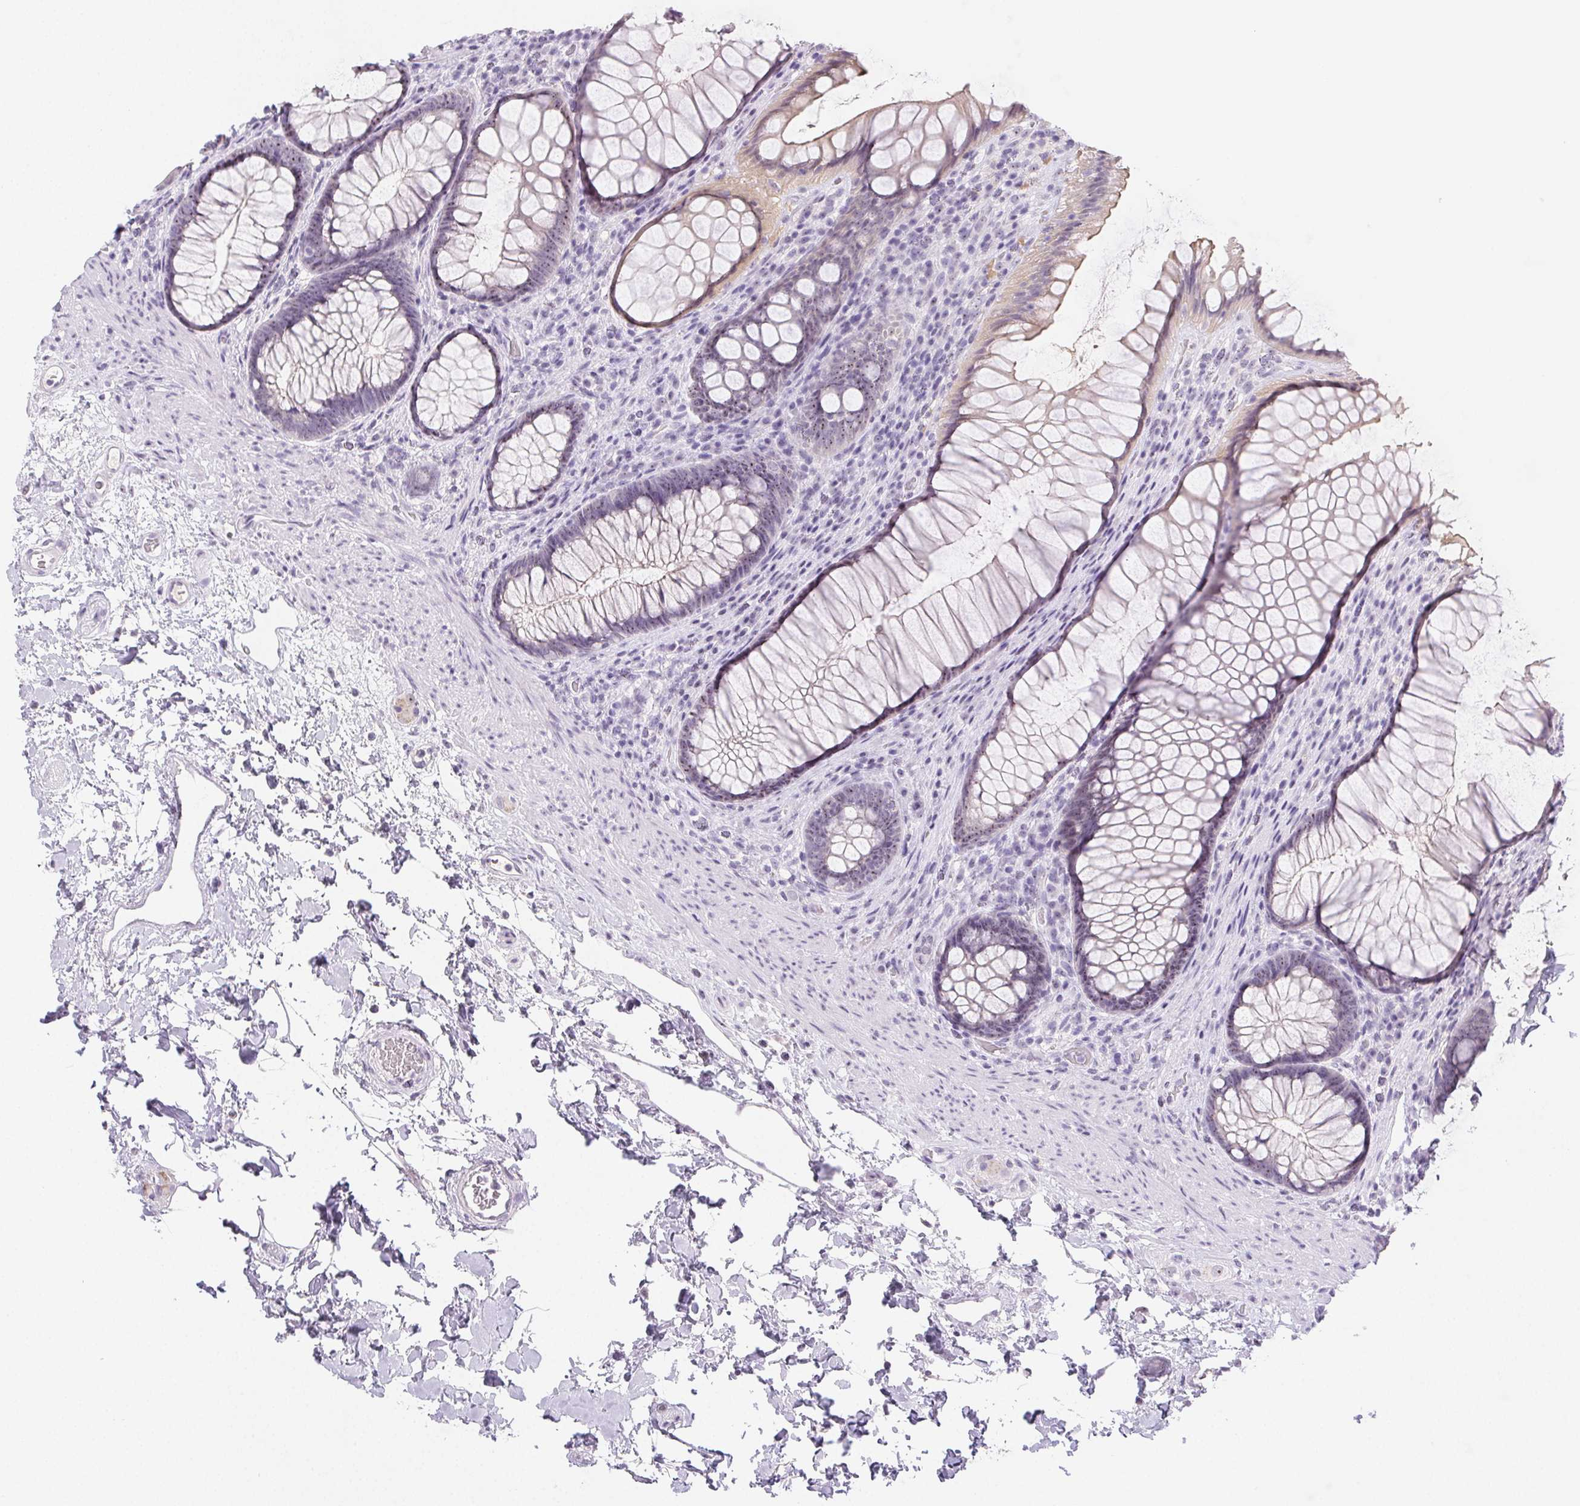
{"staining": {"intensity": "negative", "quantity": "none", "location": "none"}, "tissue": "rectum", "cell_type": "Glandular cells", "image_type": "normal", "snomed": [{"axis": "morphology", "description": "Normal tissue, NOS"}, {"axis": "topography", "description": "Smooth muscle"}, {"axis": "topography", "description": "Rectum"}], "caption": "This is an IHC histopathology image of benign human rectum. There is no staining in glandular cells.", "gene": "ST8SIA3", "patient": {"sex": "male", "age": 53}}